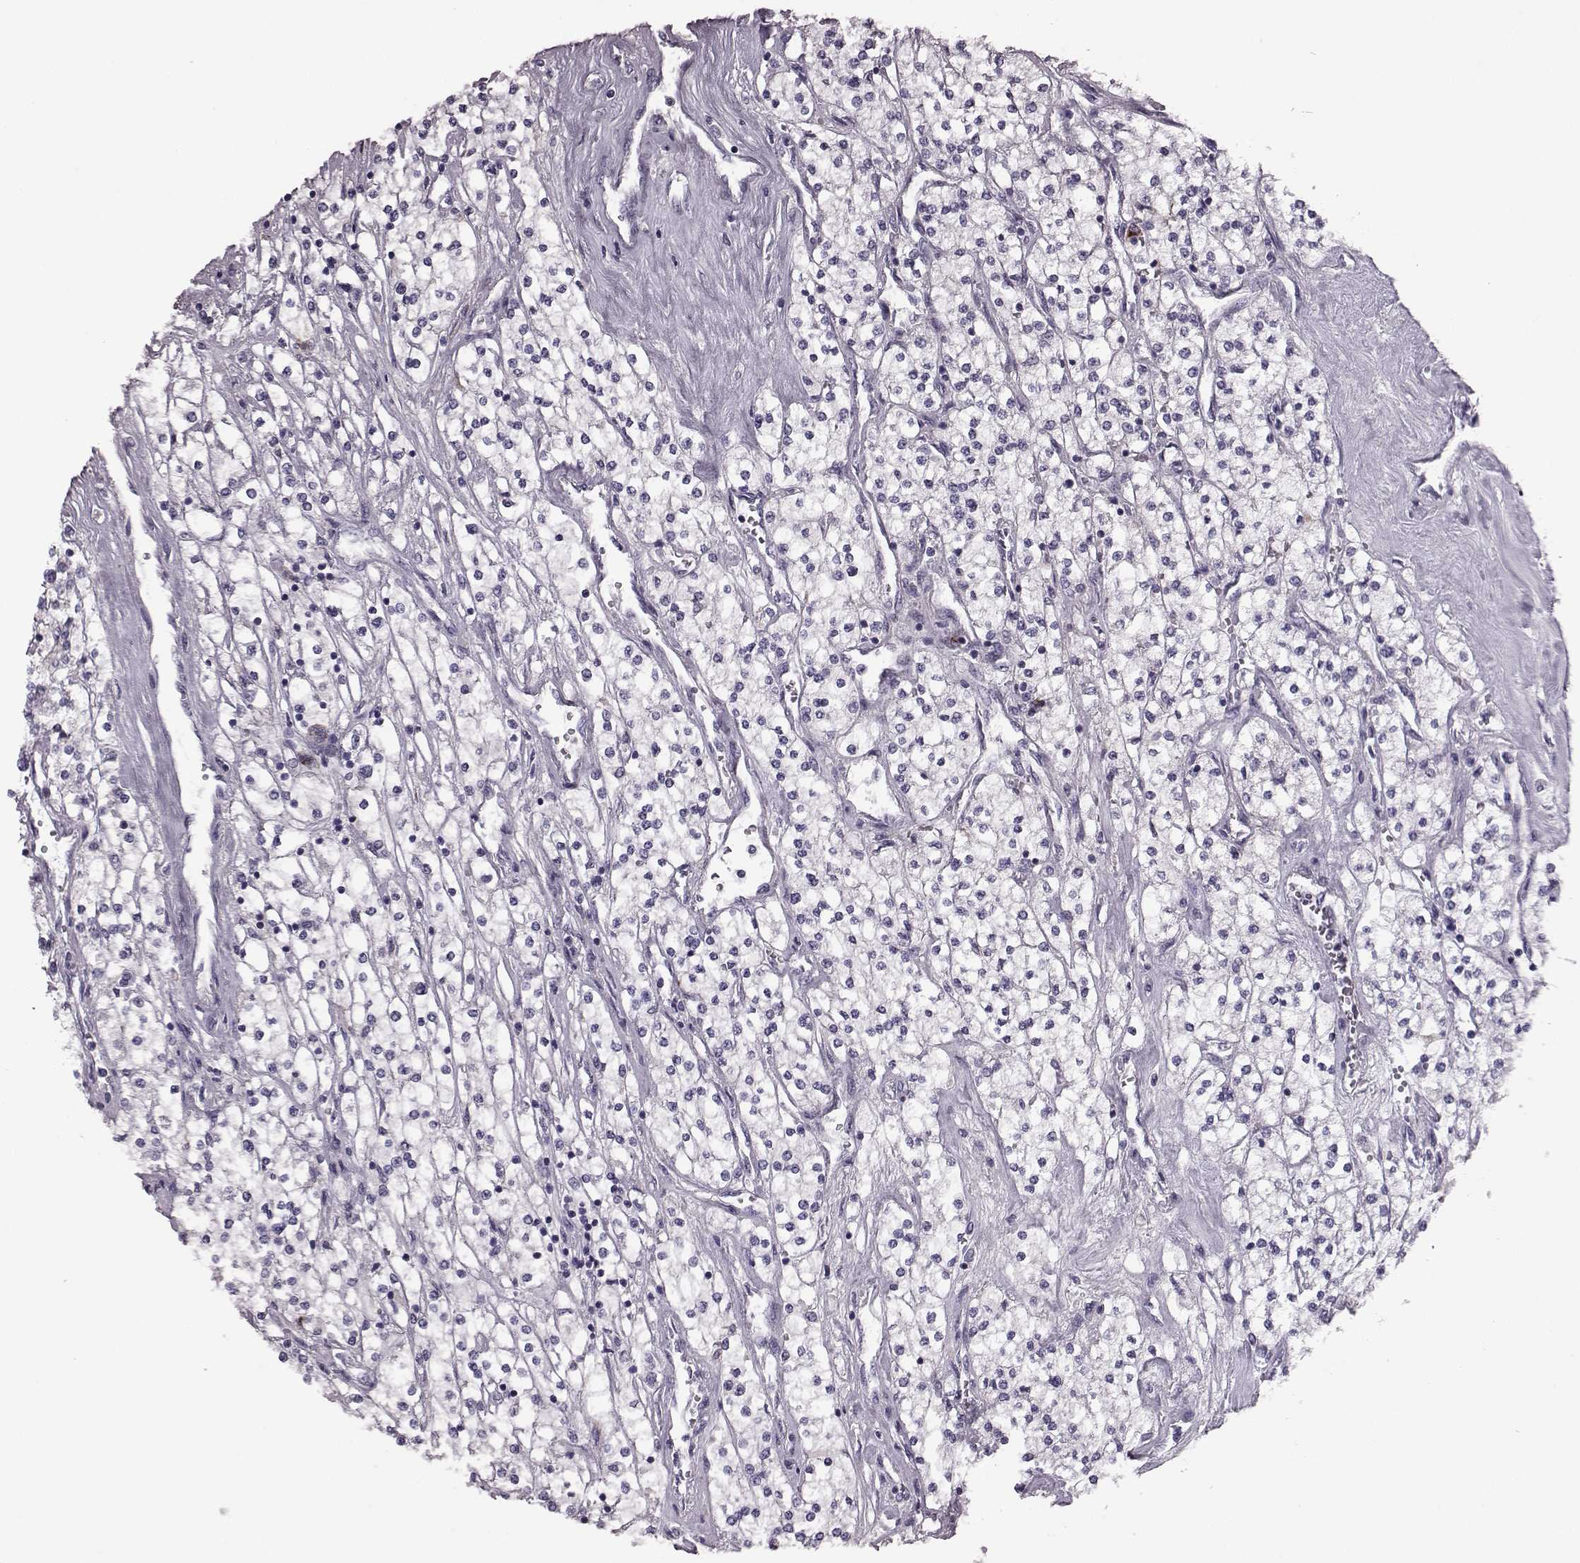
{"staining": {"intensity": "negative", "quantity": "none", "location": "none"}, "tissue": "renal cancer", "cell_type": "Tumor cells", "image_type": "cancer", "snomed": [{"axis": "morphology", "description": "Adenocarcinoma, NOS"}, {"axis": "topography", "description": "Kidney"}], "caption": "Tumor cells show no significant protein expression in renal adenocarcinoma.", "gene": "SNTG1", "patient": {"sex": "male", "age": 80}}